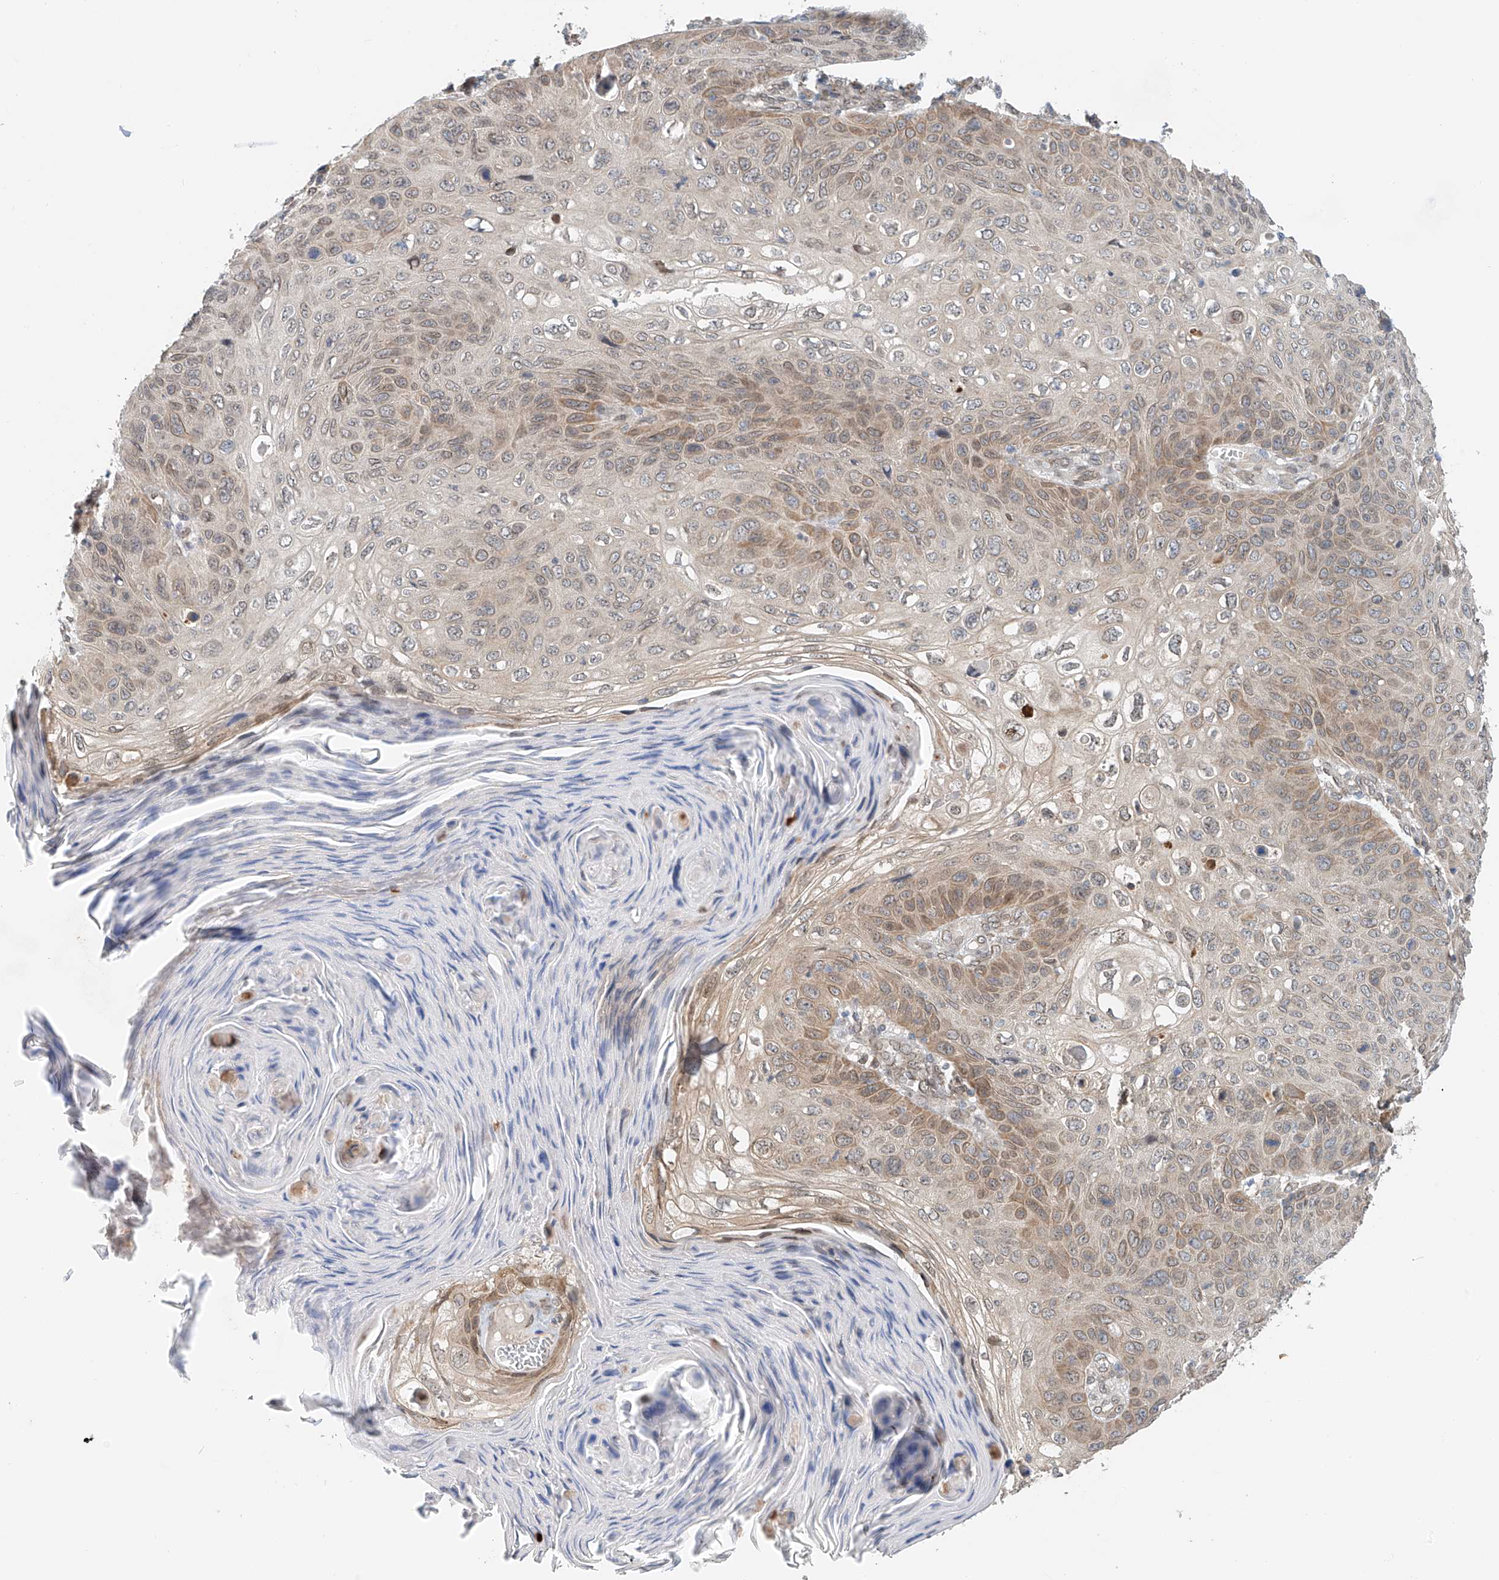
{"staining": {"intensity": "weak", "quantity": "25%-75%", "location": "nuclear"}, "tissue": "skin cancer", "cell_type": "Tumor cells", "image_type": "cancer", "snomed": [{"axis": "morphology", "description": "Squamous cell carcinoma, NOS"}, {"axis": "topography", "description": "Skin"}], "caption": "Skin cancer (squamous cell carcinoma) stained with DAB (3,3'-diaminobenzidine) immunohistochemistry demonstrates low levels of weak nuclear staining in approximately 25%-75% of tumor cells. Immunohistochemistry stains the protein in brown and the nuclei are stained blue.", "gene": "STARD9", "patient": {"sex": "female", "age": 90}}